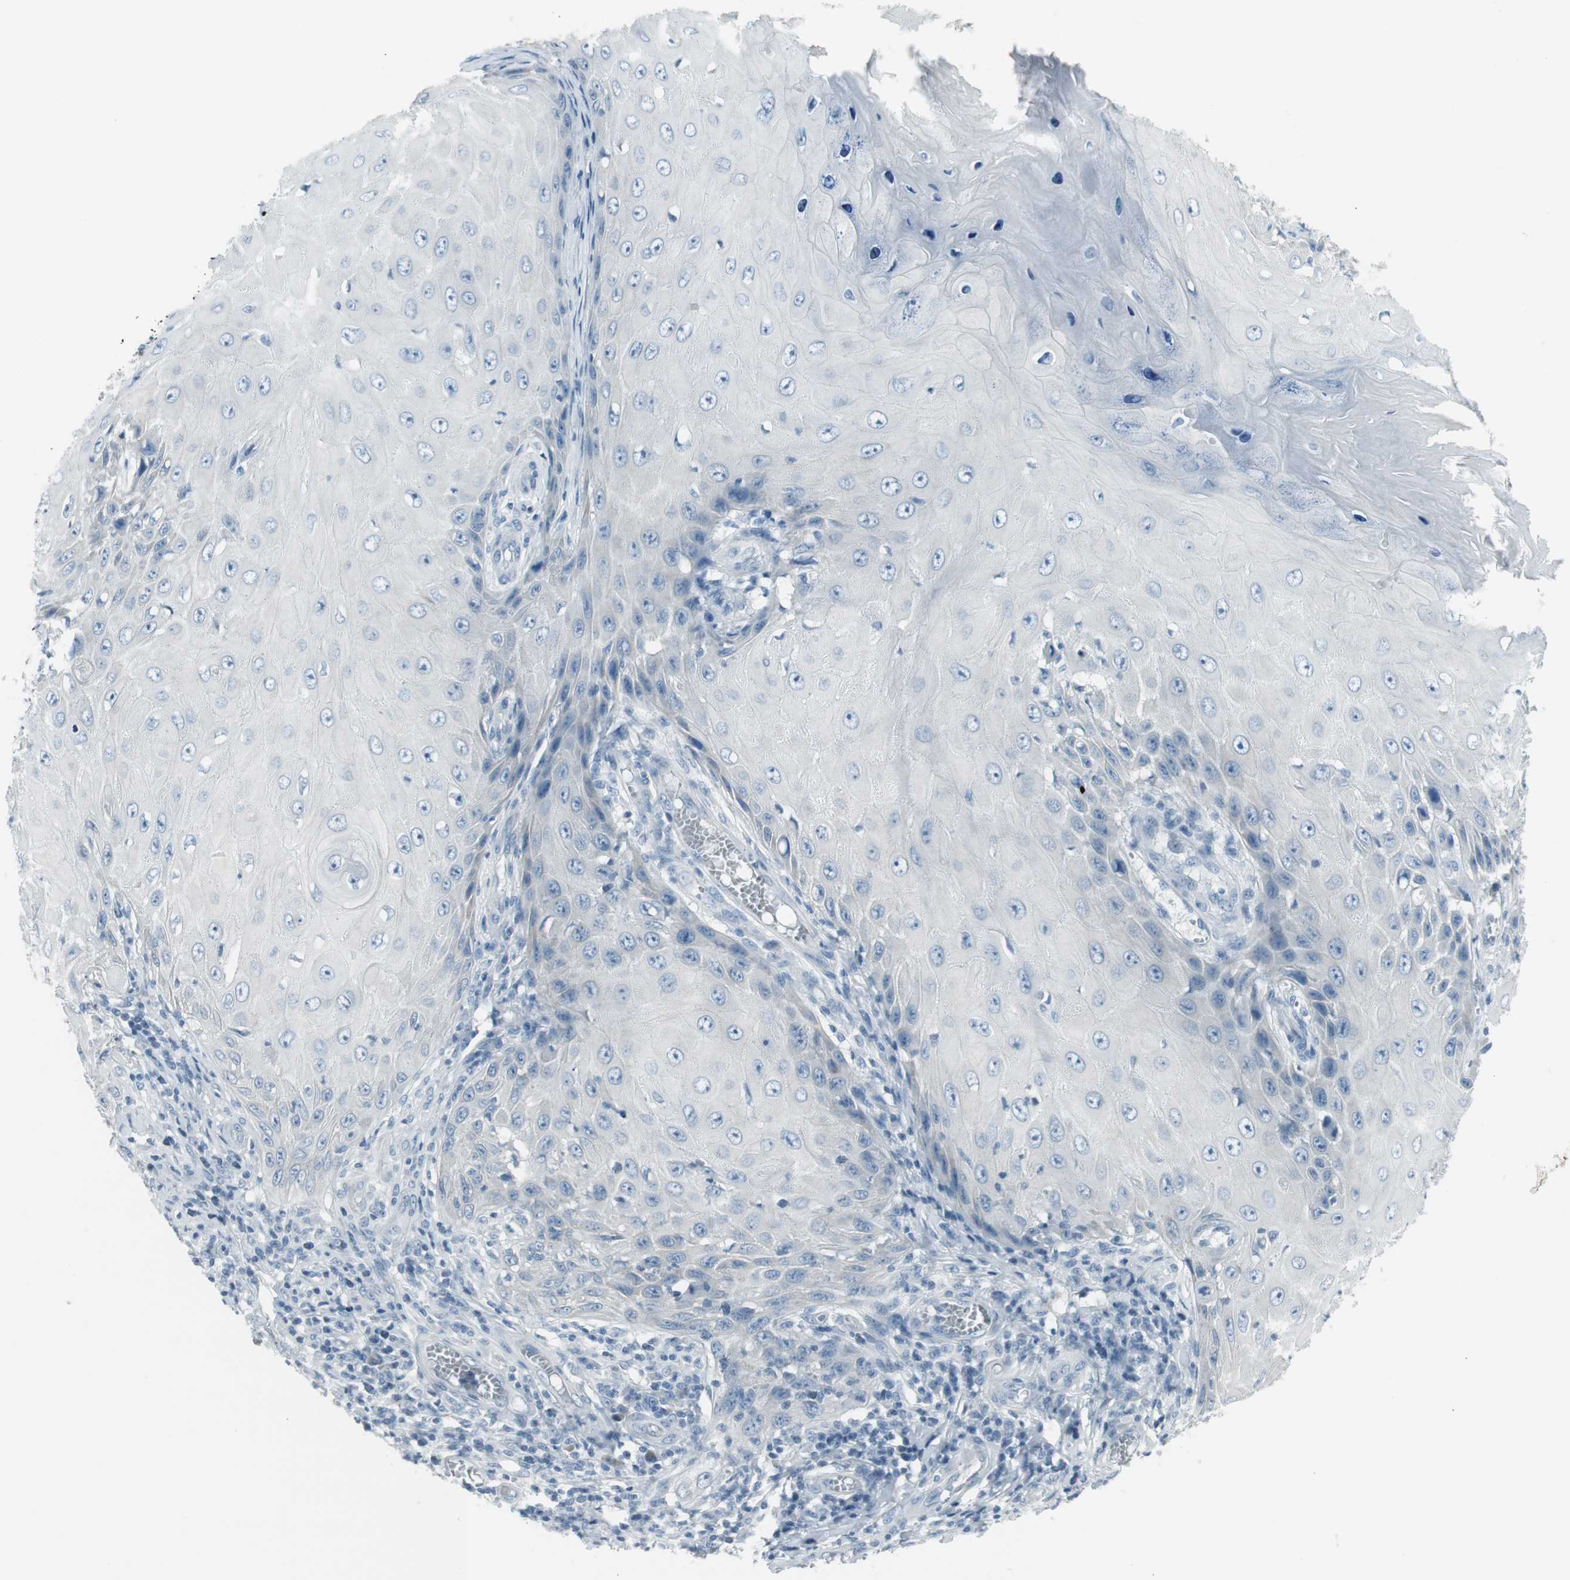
{"staining": {"intensity": "negative", "quantity": "none", "location": "none"}, "tissue": "skin cancer", "cell_type": "Tumor cells", "image_type": "cancer", "snomed": [{"axis": "morphology", "description": "Squamous cell carcinoma, NOS"}, {"axis": "topography", "description": "Skin"}], "caption": "Skin cancer stained for a protein using immunohistochemistry (IHC) displays no positivity tumor cells.", "gene": "AGR2", "patient": {"sex": "female", "age": 73}}